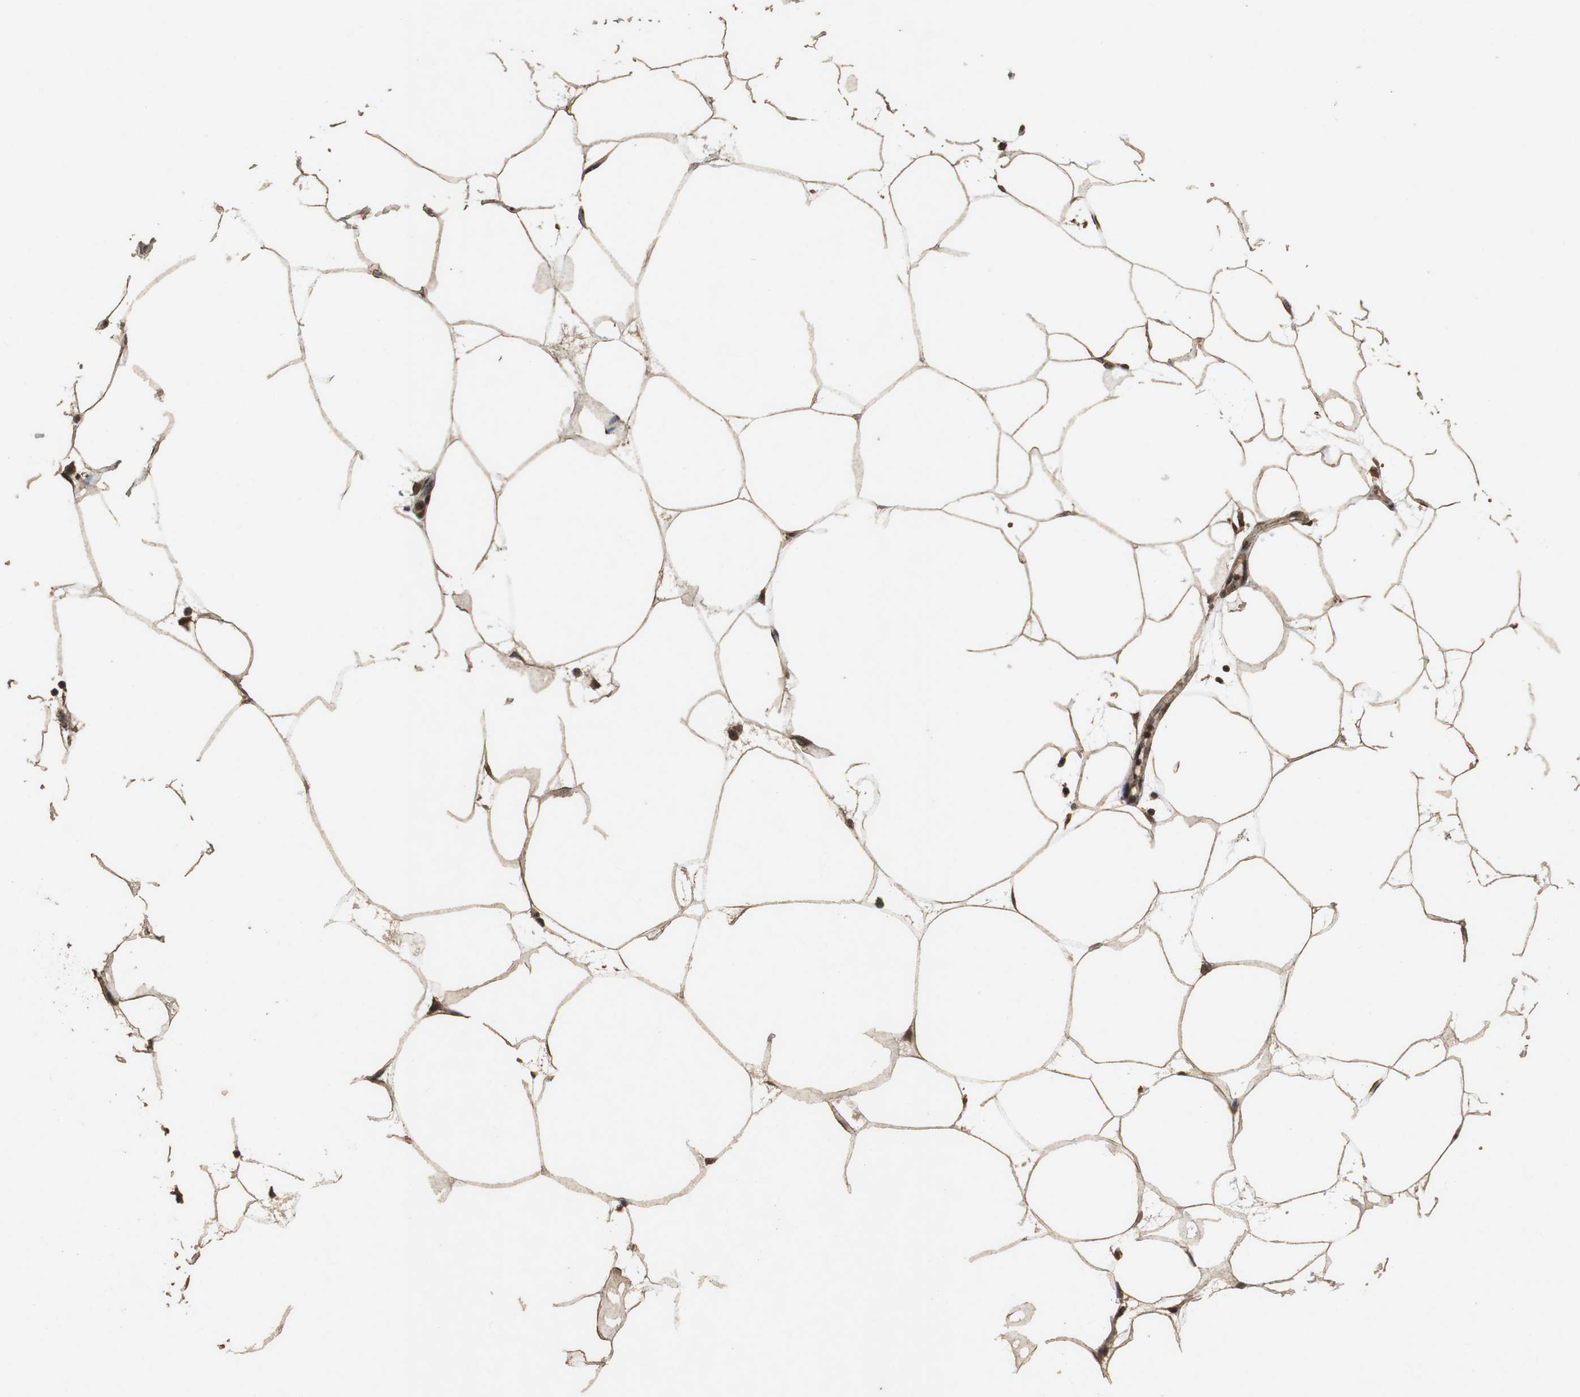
{"staining": {"intensity": "strong", "quantity": ">75%", "location": "cytoplasmic/membranous,nuclear"}, "tissue": "adipose tissue", "cell_type": "Adipocytes", "image_type": "normal", "snomed": [{"axis": "morphology", "description": "Normal tissue, NOS"}, {"axis": "morphology", "description": "Duct carcinoma"}, {"axis": "topography", "description": "Breast"}, {"axis": "topography", "description": "Adipose tissue"}], "caption": "A brown stain highlights strong cytoplasmic/membranous,nuclear expression of a protein in adipocytes of normal adipose tissue.", "gene": "PPP1R13B", "patient": {"sex": "female", "age": 37}}